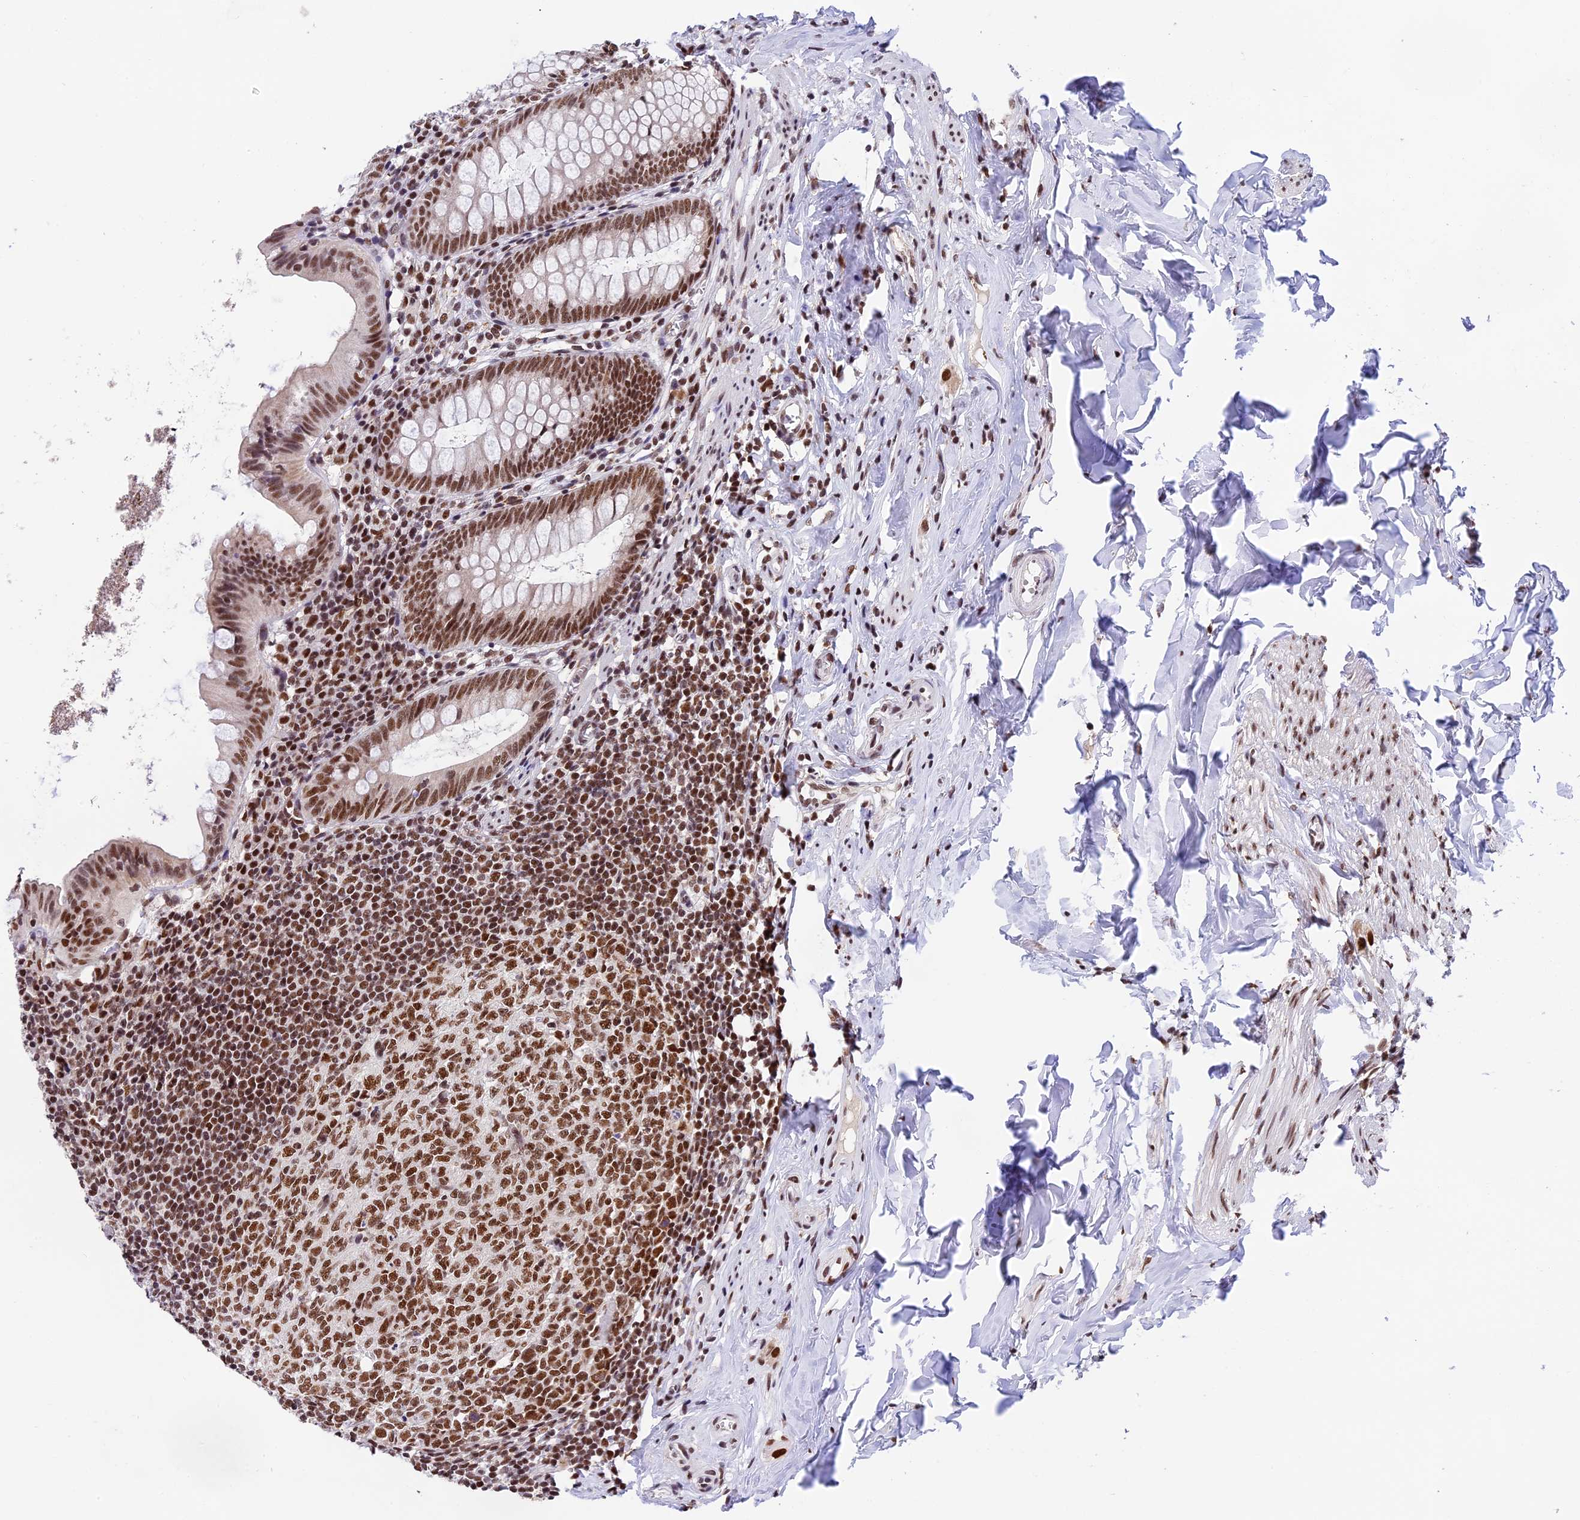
{"staining": {"intensity": "moderate", "quantity": ">75%", "location": "nuclear"}, "tissue": "appendix", "cell_type": "Glandular cells", "image_type": "normal", "snomed": [{"axis": "morphology", "description": "Normal tissue, NOS"}, {"axis": "topography", "description": "Appendix"}], "caption": "Immunohistochemistry of normal appendix displays medium levels of moderate nuclear positivity in approximately >75% of glandular cells. (DAB (3,3'-diaminobenzidine) IHC, brown staining for protein, blue staining for nuclei).", "gene": "RAMACL", "patient": {"sex": "female", "age": 51}}